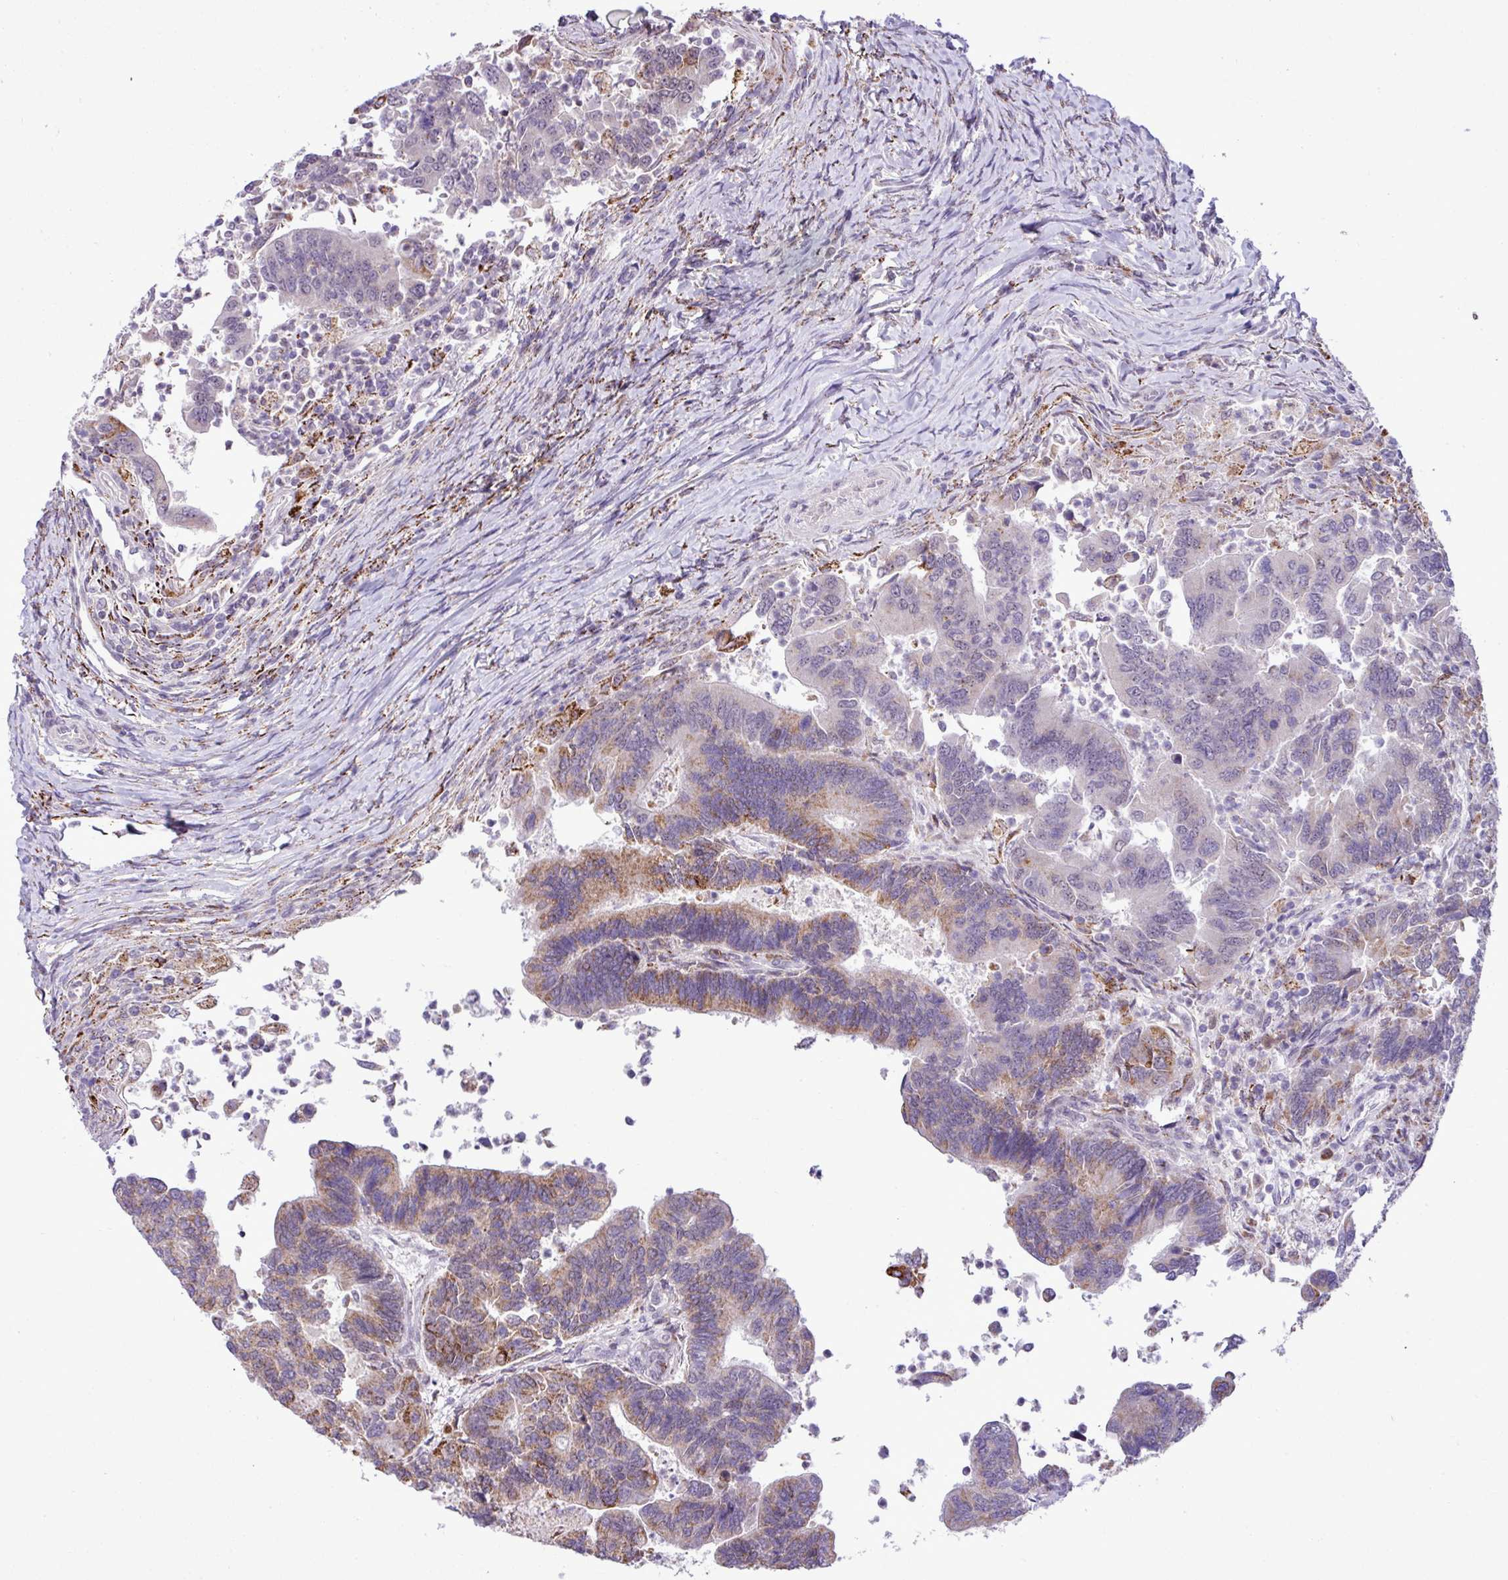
{"staining": {"intensity": "moderate", "quantity": "25%-75%", "location": "cytoplasmic/membranous"}, "tissue": "colorectal cancer", "cell_type": "Tumor cells", "image_type": "cancer", "snomed": [{"axis": "morphology", "description": "Adenocarcinoma, NOS"}, {"axis": "topography", "description": "Colon"}], "caption": "Colorectal adenocarcinoma stained for a protein (brown) displays moderate cytoplasmic/membranous positive staining in about 25%-75% of tumor cells.", "gene": "SGPP1", "patient": {"sex": "female", "age": 67}}